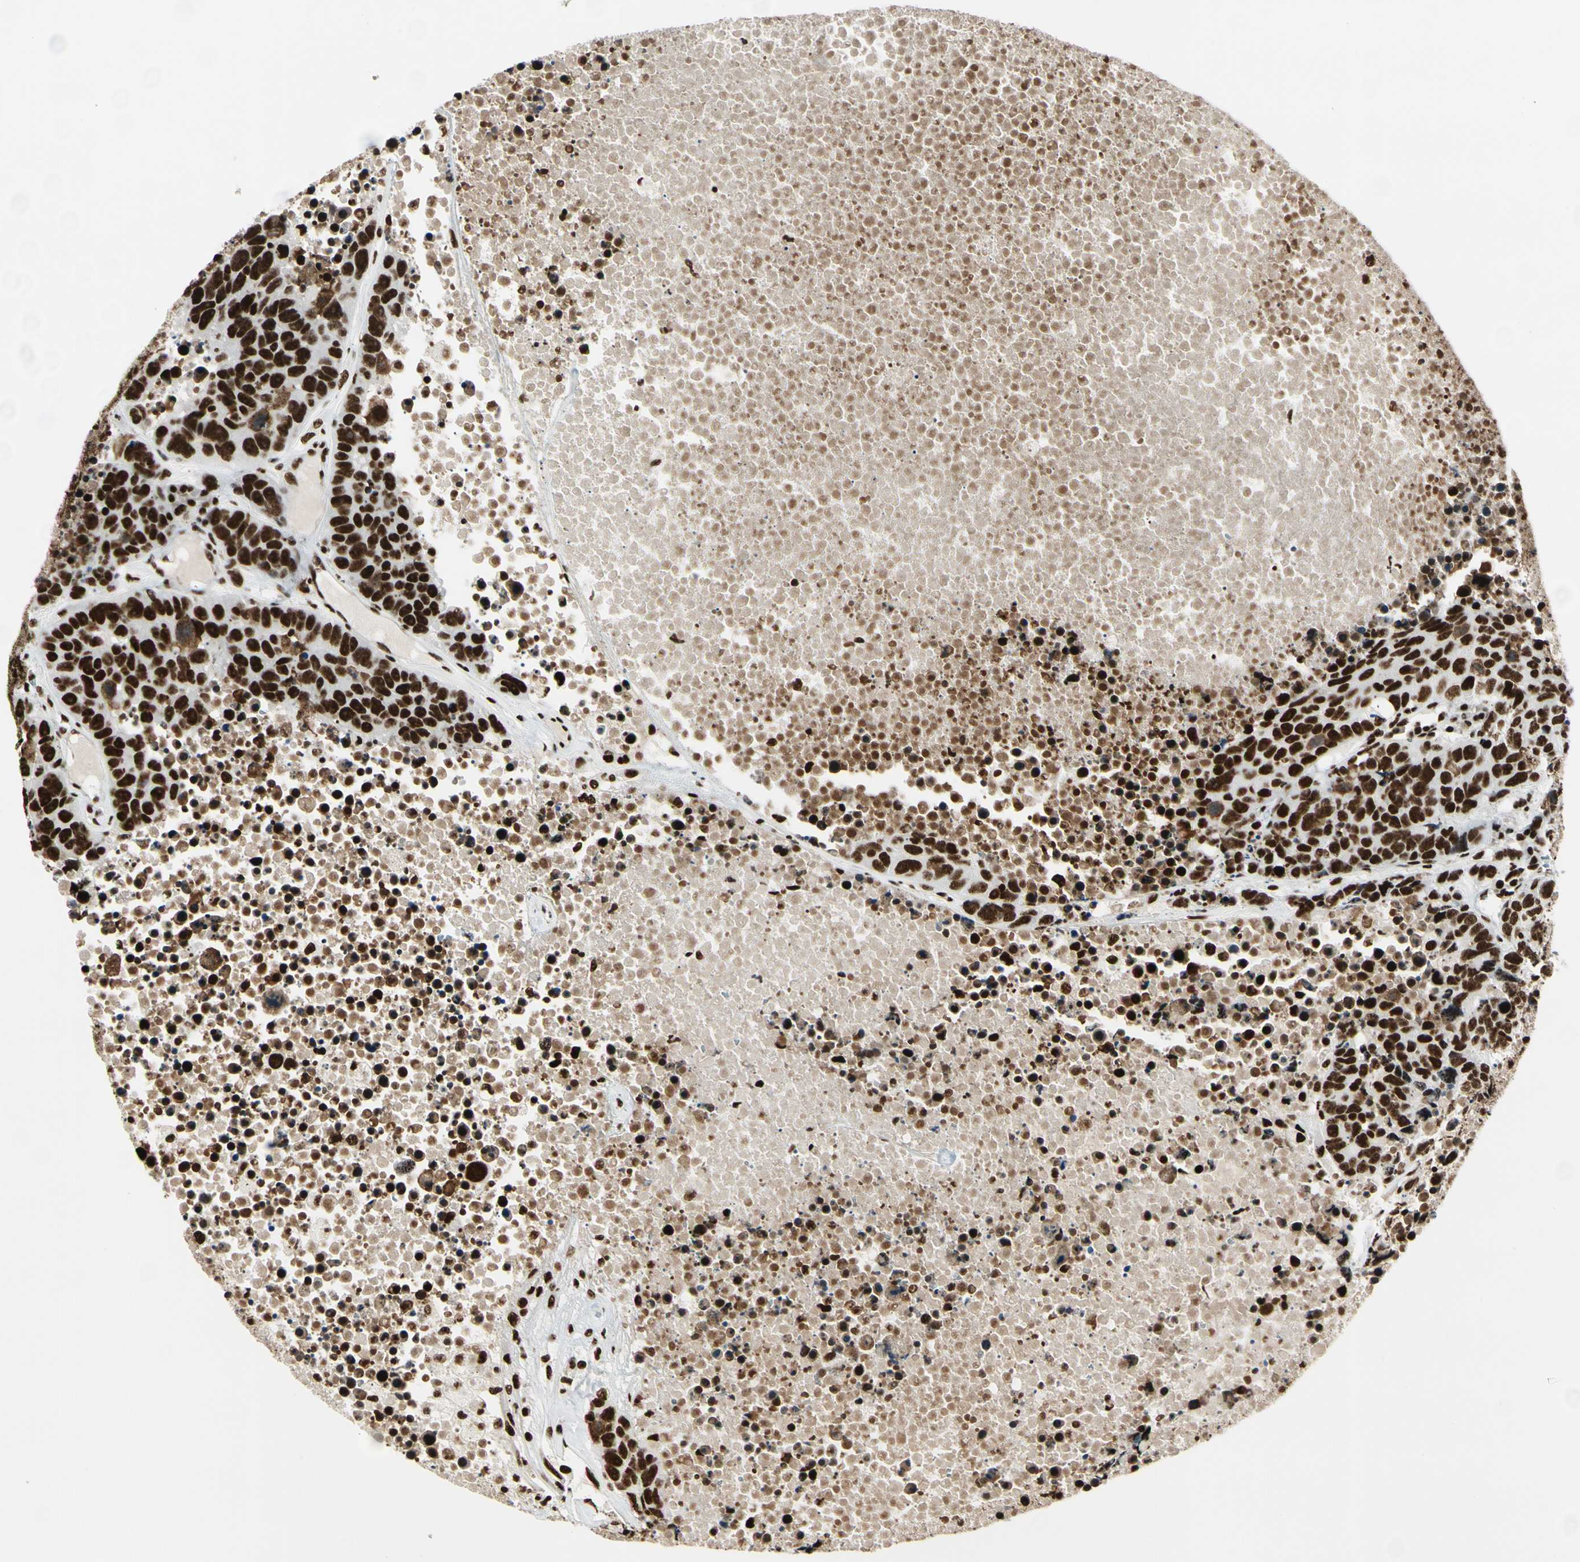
{"staining": {"intensity": "strong", "quantity": ">75%", "location": "nuclear"}, "tissue": "carcinoid", "cell_type": "Tumor cells", "image_type": "cancer", "snomed": [{"axis": "morphology", "description": "Carcinoid, malignant, NOS"}, {"axis": "topography", "description": "Lung"}], "caption": "A high amount of strong nuclear expression is appreciated in approximately >75% of tumor cells in carcinoid tissue.", "gene": "CCAR1", "patient": {"sex": "male", "age": 60}}